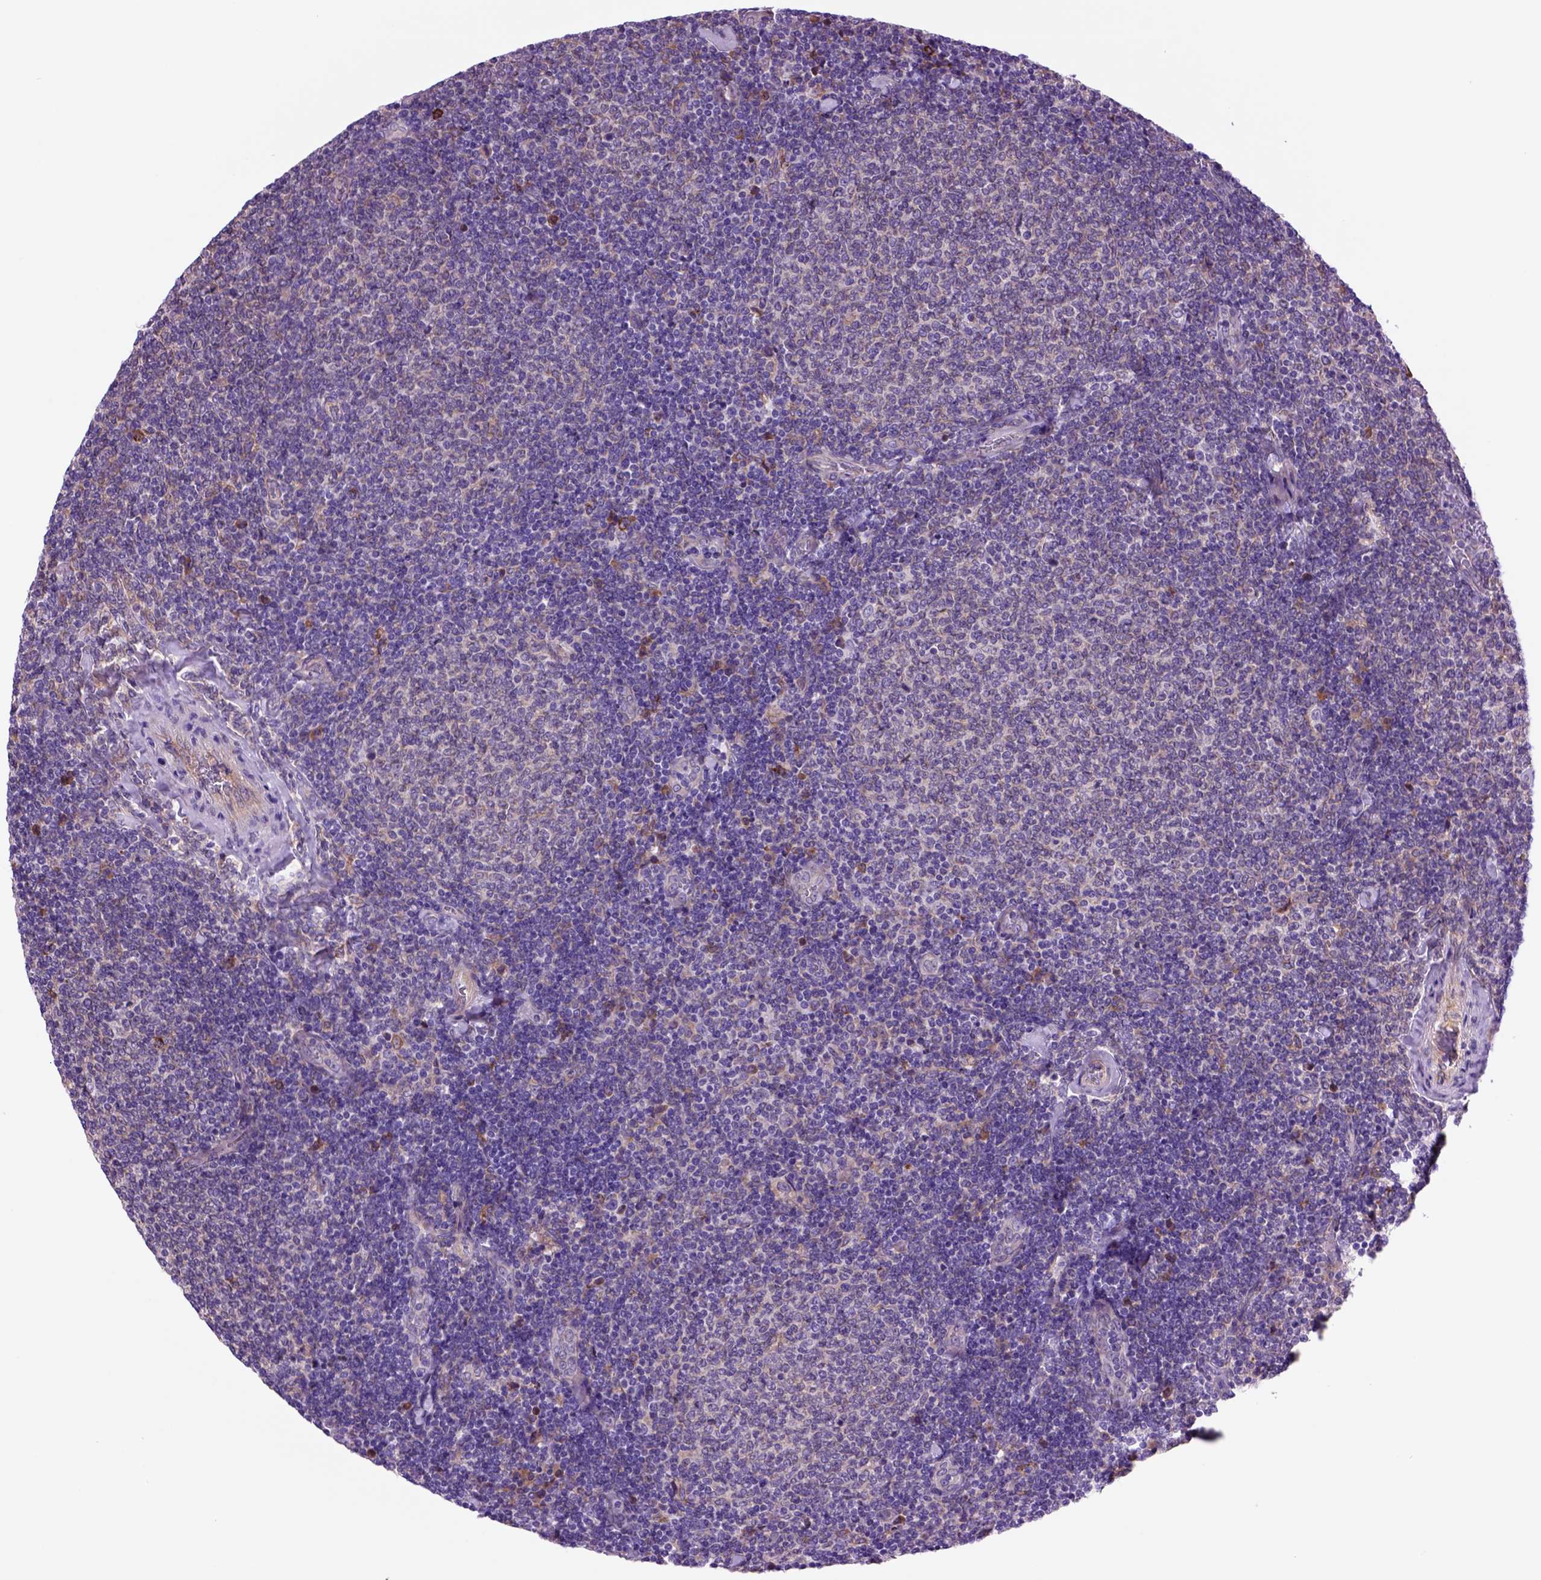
{"staining": {"intensity": "negative", "quantity": "none", "location": "none"}, "tissue": "lymphoma", "cell_type": "Tumor cells", "image_type": "cancer", "snomed": [{"axis": "morphology", "description": "Malignant lymphoma, non-Hodgkin's type, Low grade"}, {"axis": "topography", "description": "Lymph node"}], "caption": "DAB (3,3'-diaminobenzidine) immunohistochemical staining of low-grade malignant lymphoma, non-Hodgkin's type demonstrates no significant expression in tumor cells.", "gene": "PIAS3", "patient": {"sex": "male", "age": 52}}